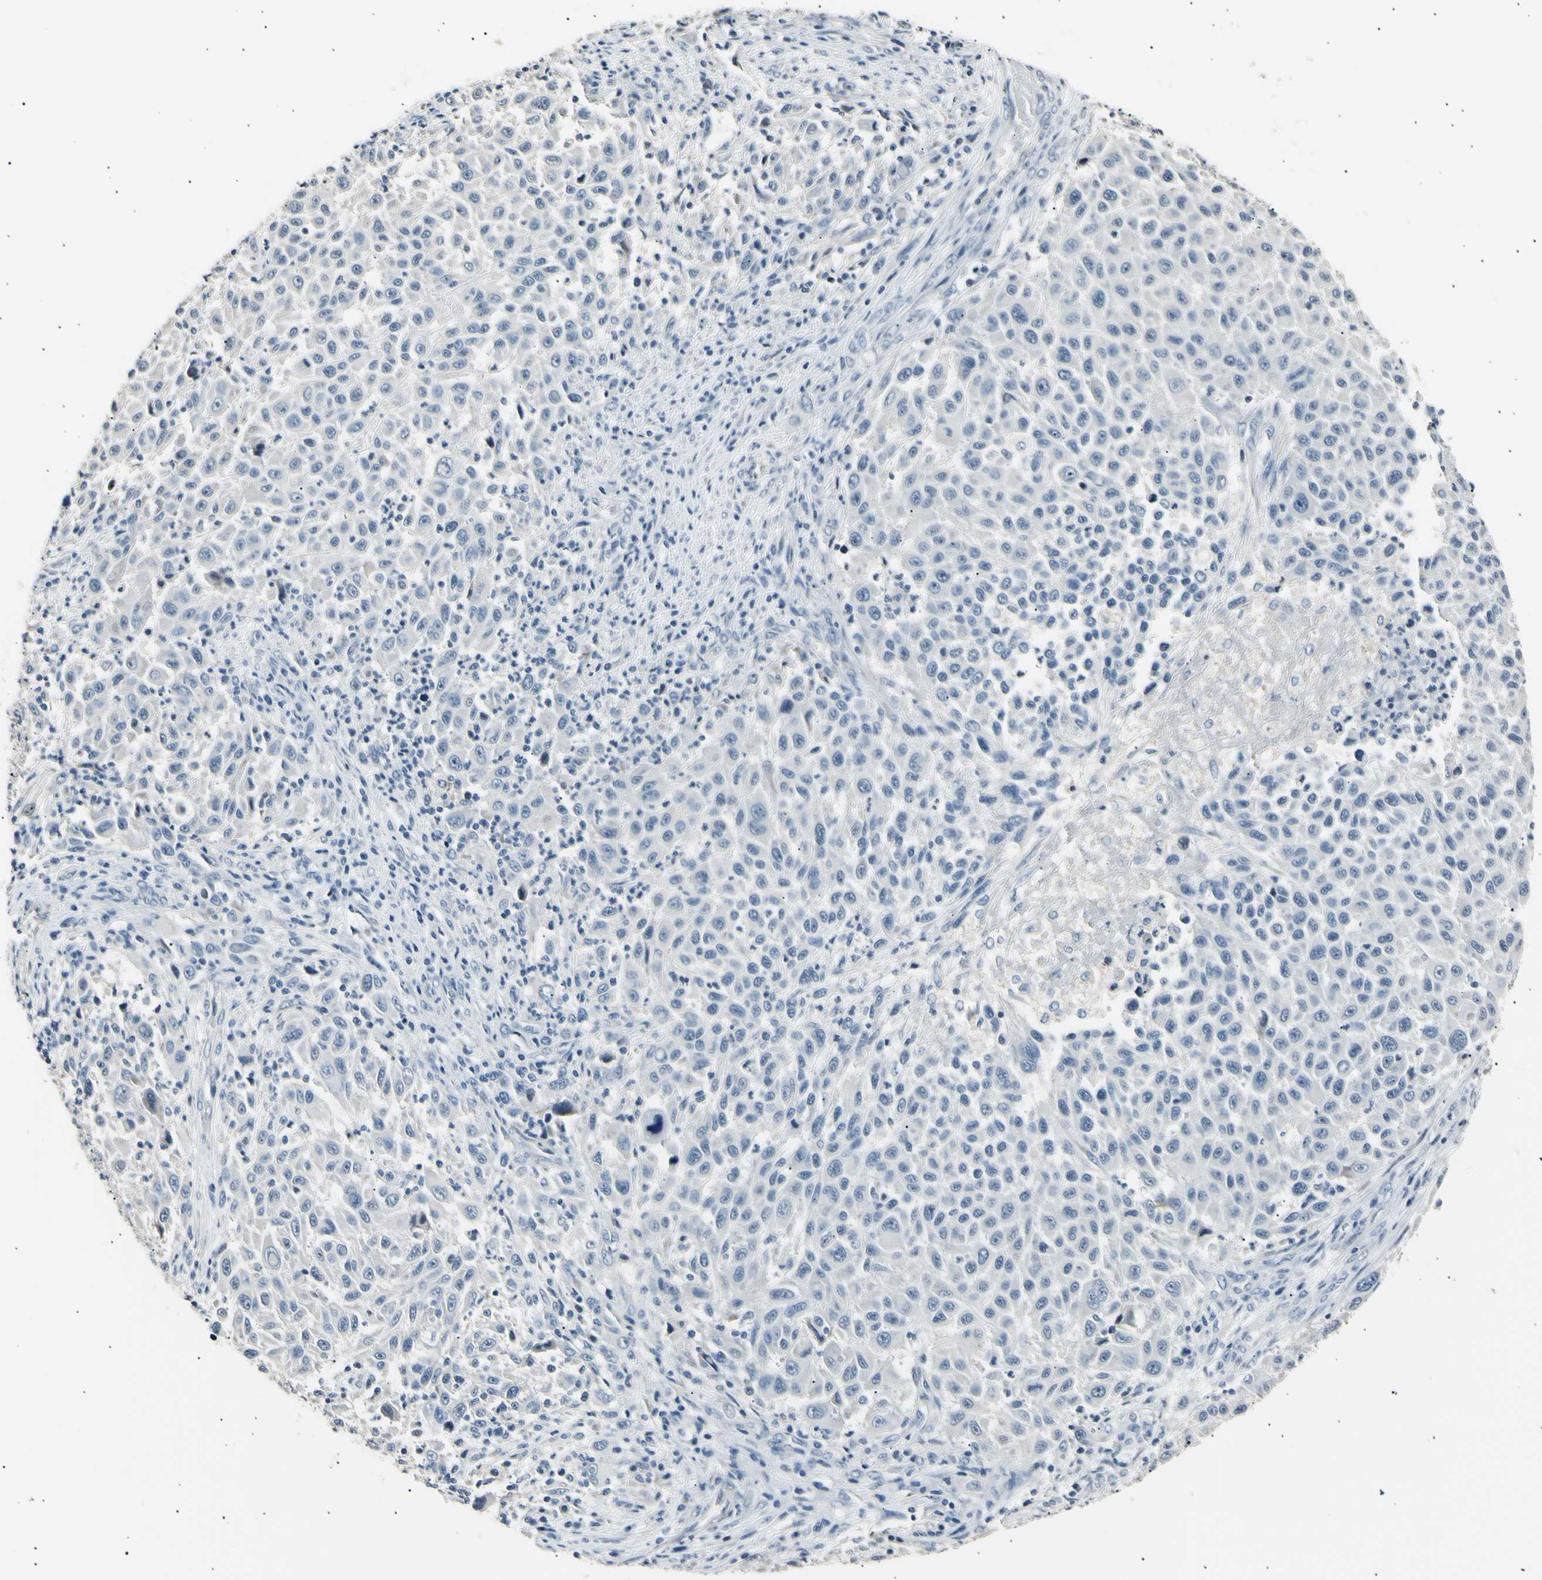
{"staining": {"intensity": "negative", "quantity": "none", "location": "none"}, "tissue": "melanoma", "cell_type": "Tumor cells", "image_type": "cancer", "snomed": [{"axis": "morphology", "description": "Malignant melanoma, Metastatic site"}, {"axis": "topography", "description": "Lymph node"}], "caption": "A photomicrograph of human melanoma is negative for staining in tumor cells.", "gene": "LDLR", "patient": {"sex": "male", "age": 61}}